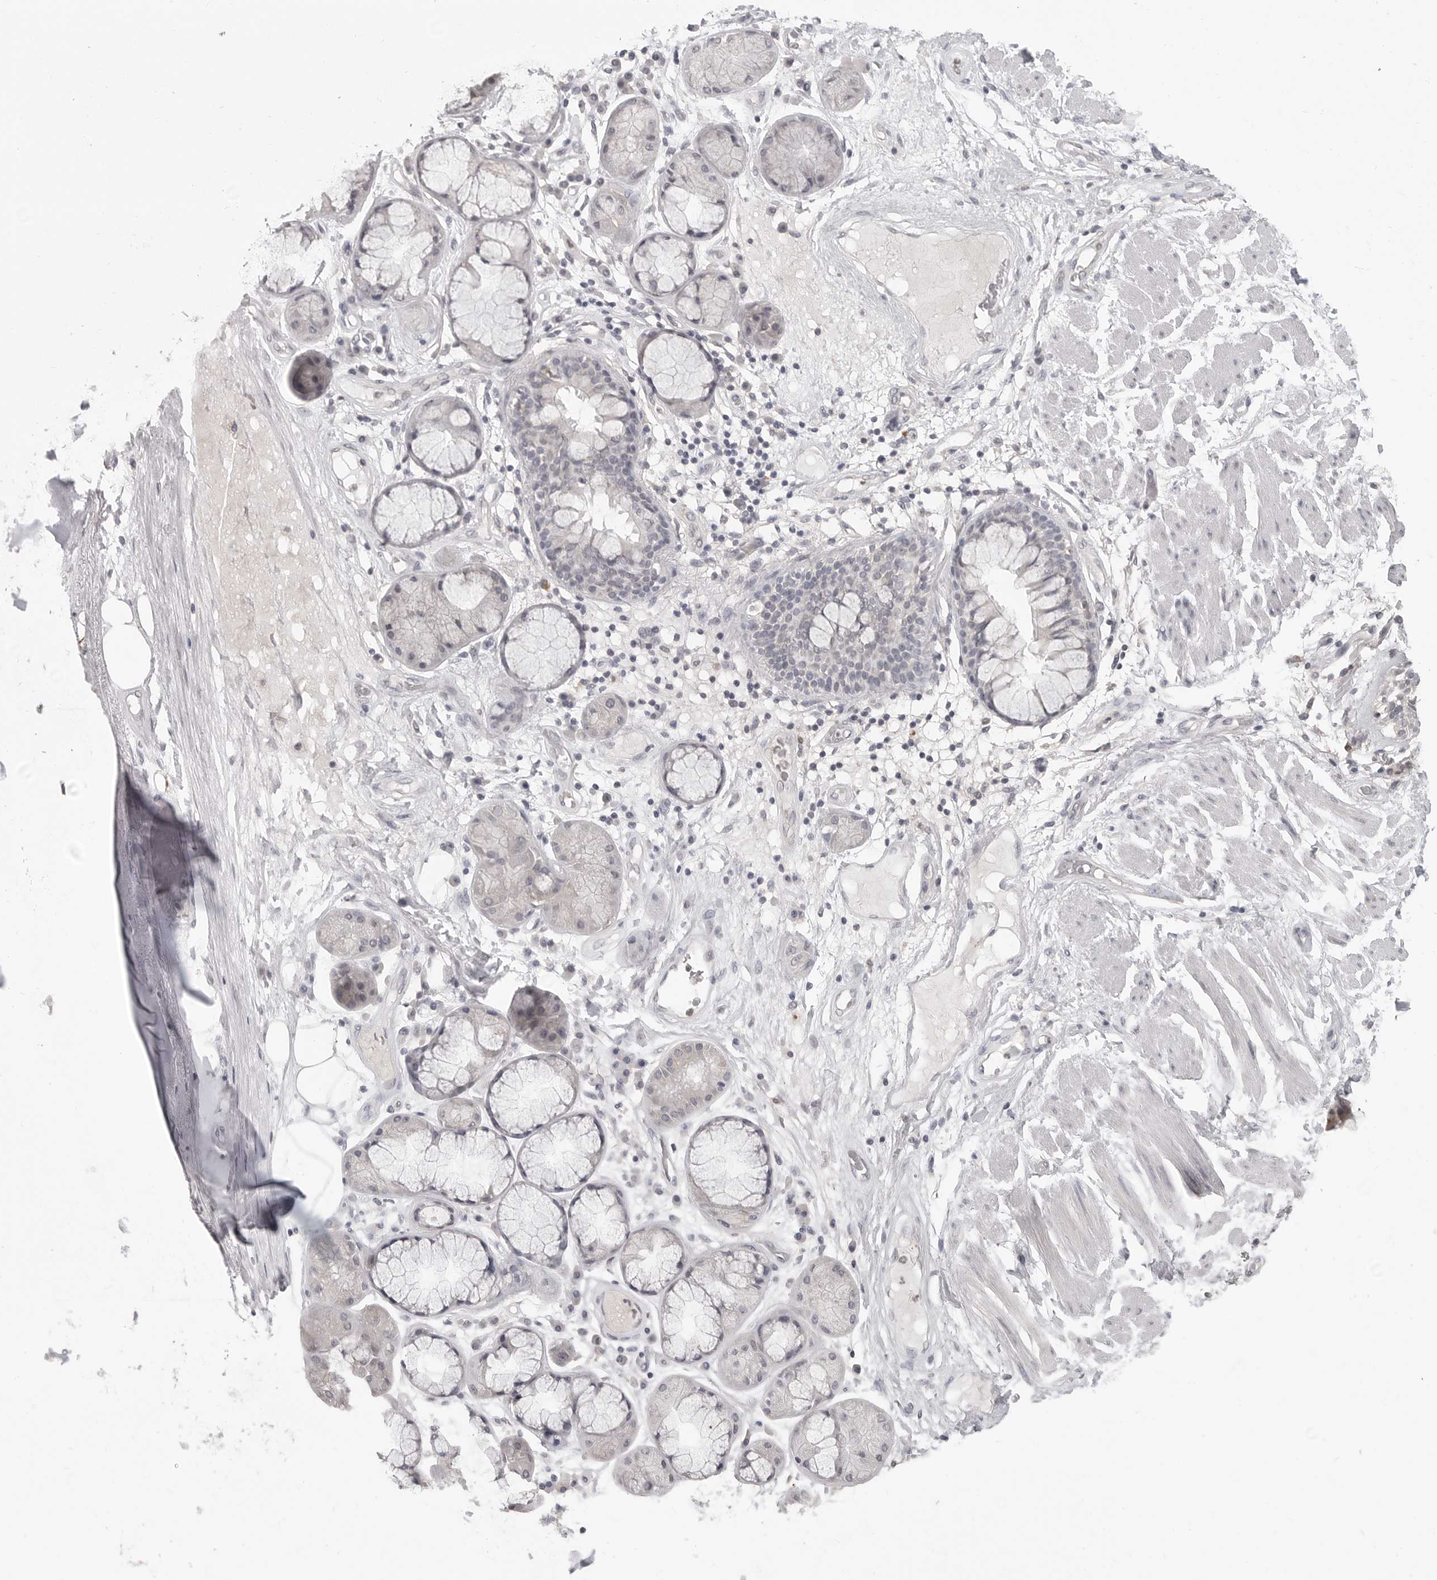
{"staining": {"intensity": "negative", "quantity": "none", "location": "none"}, "tissue": "adipose tissue", "cell_type": "Adipocytes", "image_type": "normal", "snomed": [{"axis": "morphology", "description": "Normal tissue, NOS"}, {"axis": "topography", "description": "Bronchus"}], "caption": "Immunohistochemistry (IHC) of normal adipose tissue shows no staining in adipocytes.", "gene": "IFNGR1", "patient": {"sex": "male", "age": 66}}